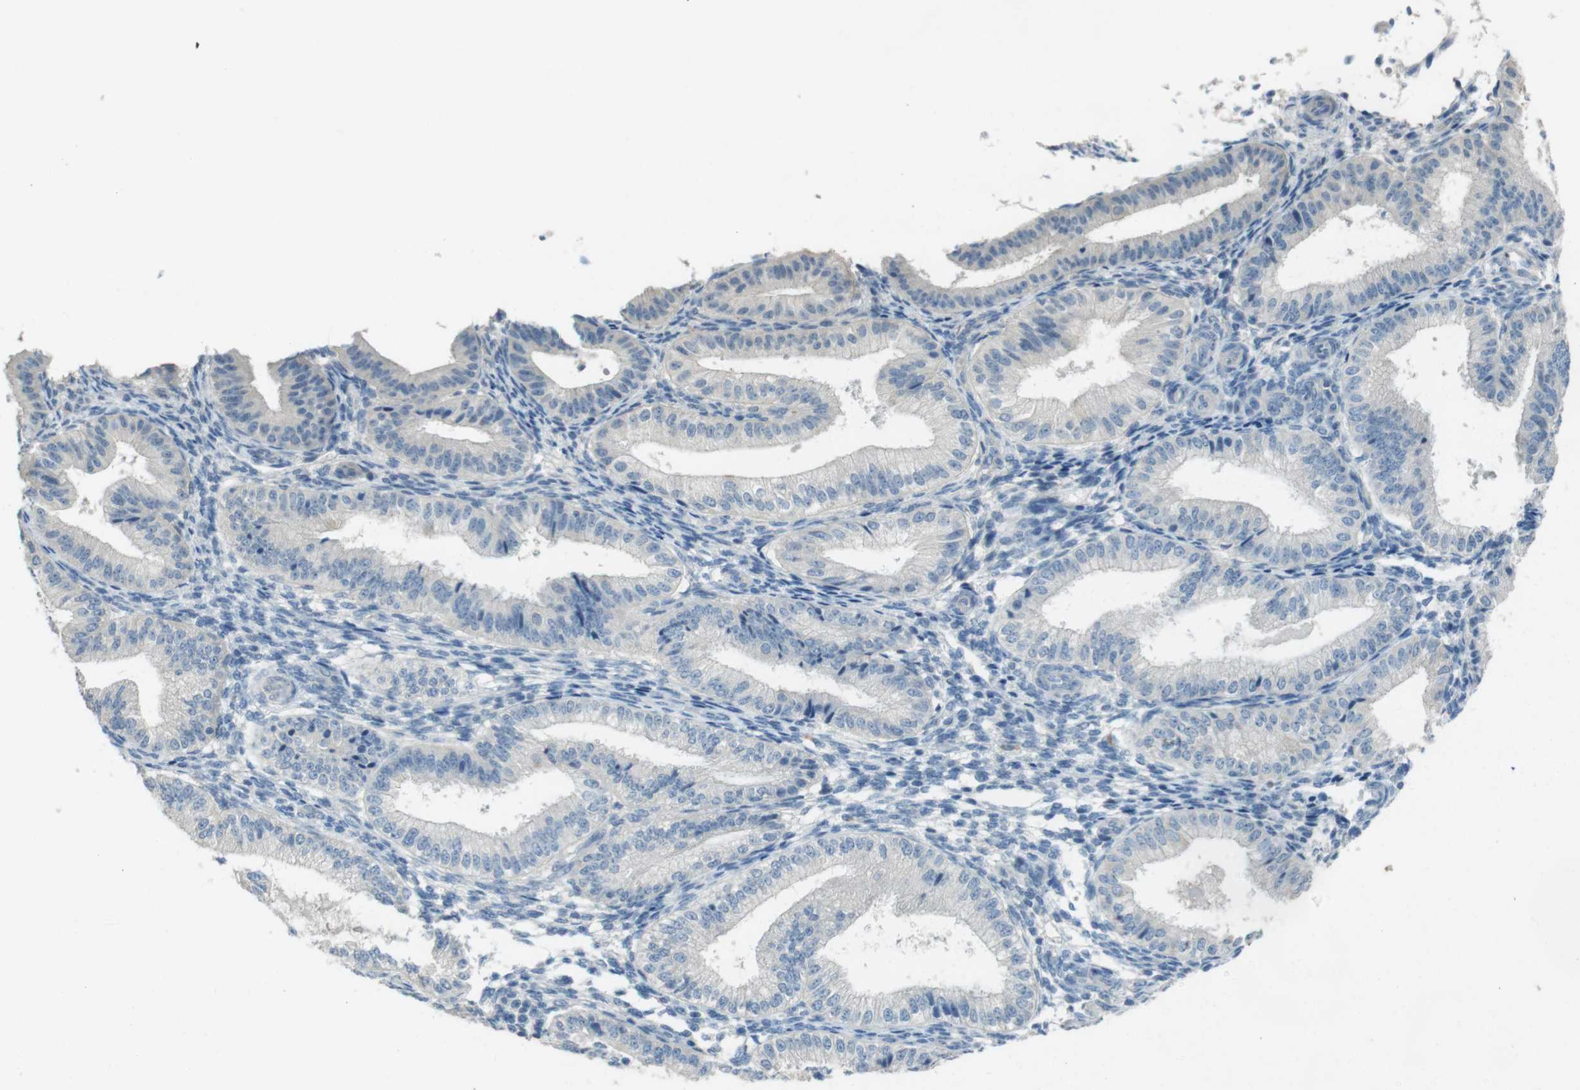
{"staining": {"intensity": "negative", "quantity": "none", "location": "none"}, "tissue": "endometrium", "cell_type": "Cells in endometrial stroma", "image_type": "normal", "snomed": [{"axis": "morphology", "description": "Normal tissue, NOS"}, {"axis": "topography", "description": "Endometrium"}], "caption": "DAB (3,3'-diaminobenzidine) immunohistochemical staining of benign endometrium demonstrates no significant expression in cells in endometrial stroma.", "gene": "ENTPD7", "patient": {"sex": "female", "age": 39}}